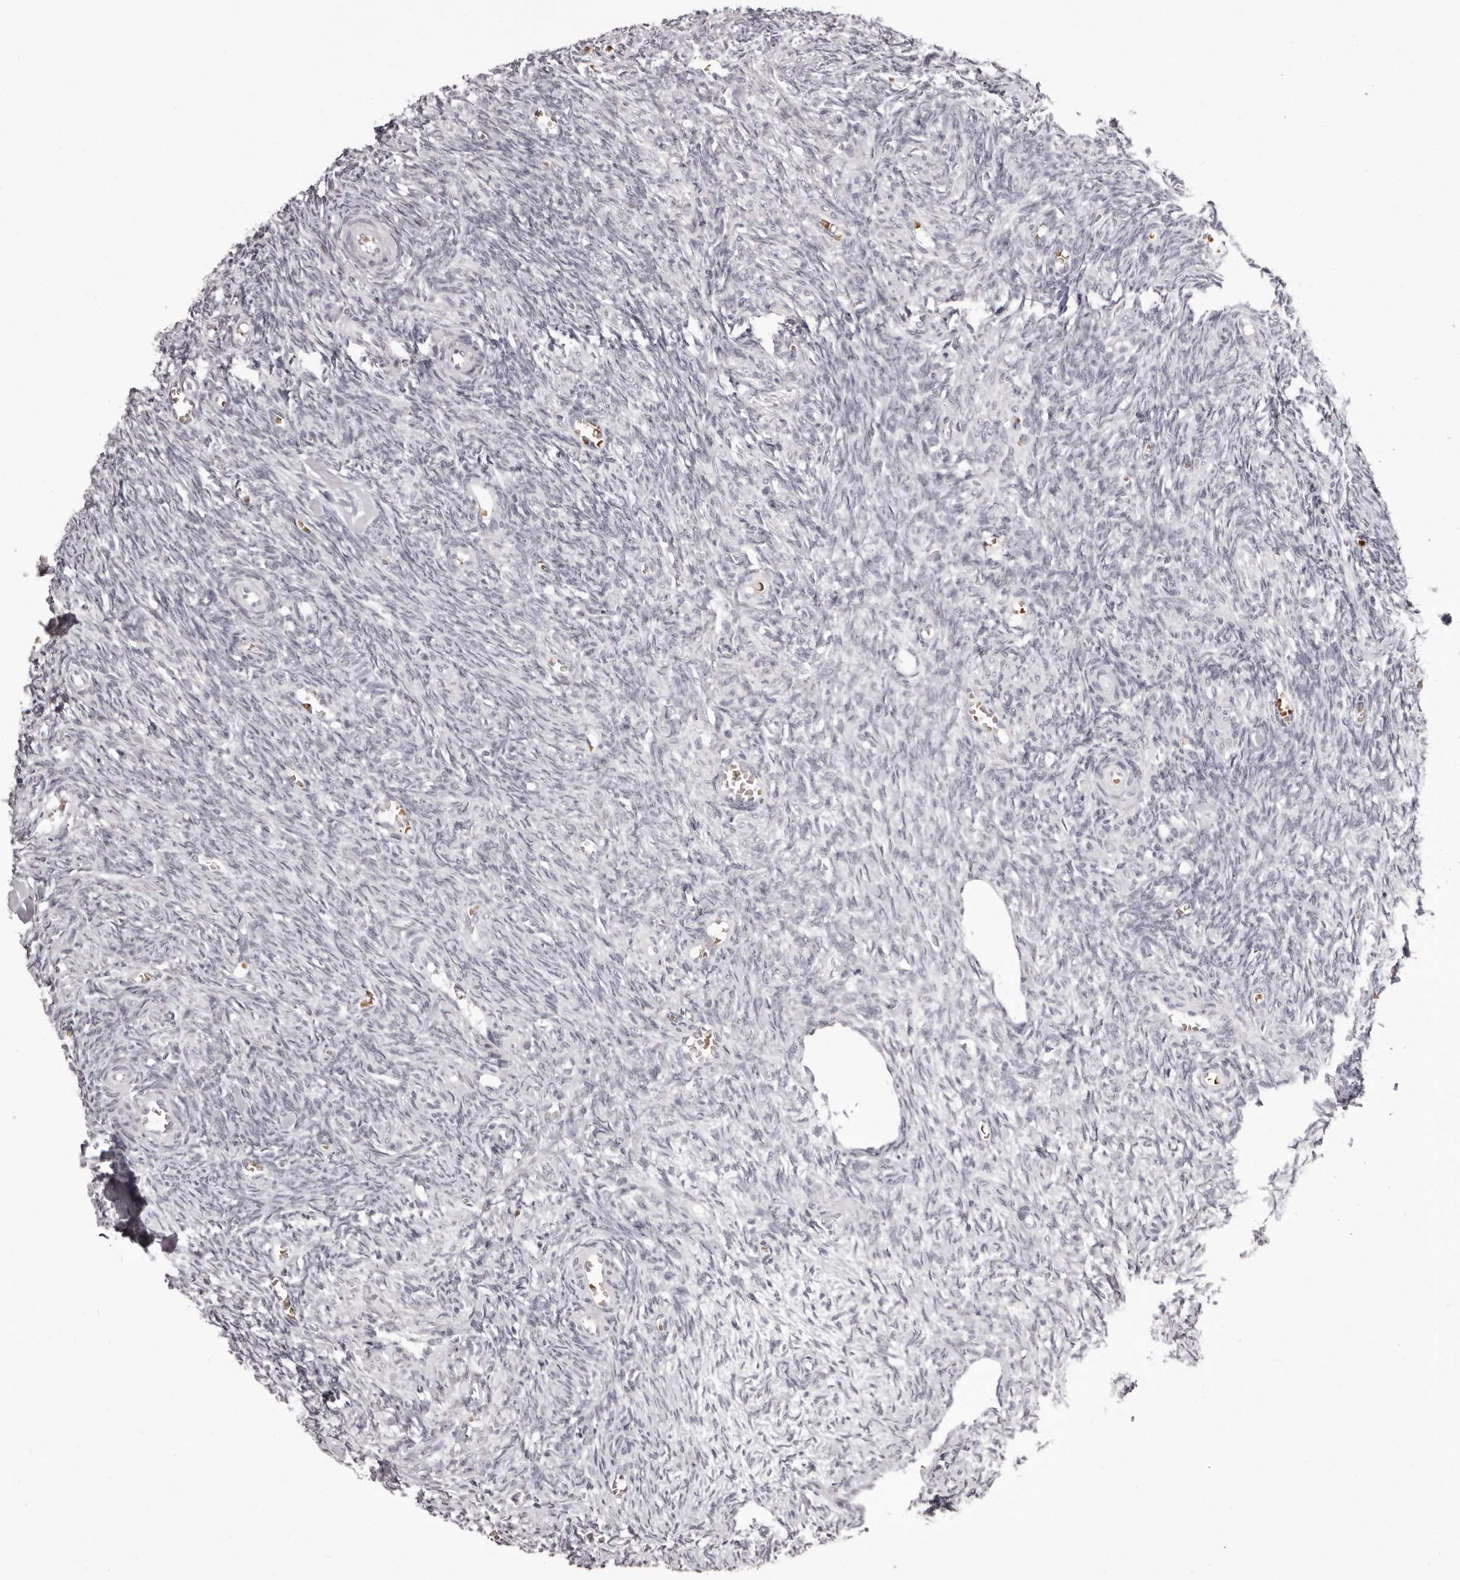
{"staining": {"intensity": "negative", "quantity": "none", "location": "none"}, "tissue": "ovary", "cell_type": "Ovarian stroma cells", "image_type": "normal", "snomed": [{"axis": "morphology", "description": "Normal tissue, NOS"}, {"axis": "topography", "description": "Ovary"}], "caption": "Ovary was stained to show a protein in brown. There is no significant staining in ovarian stroma cells.", "gene": "C8orf74", "patient": {"sex": "female", "age": 27}}